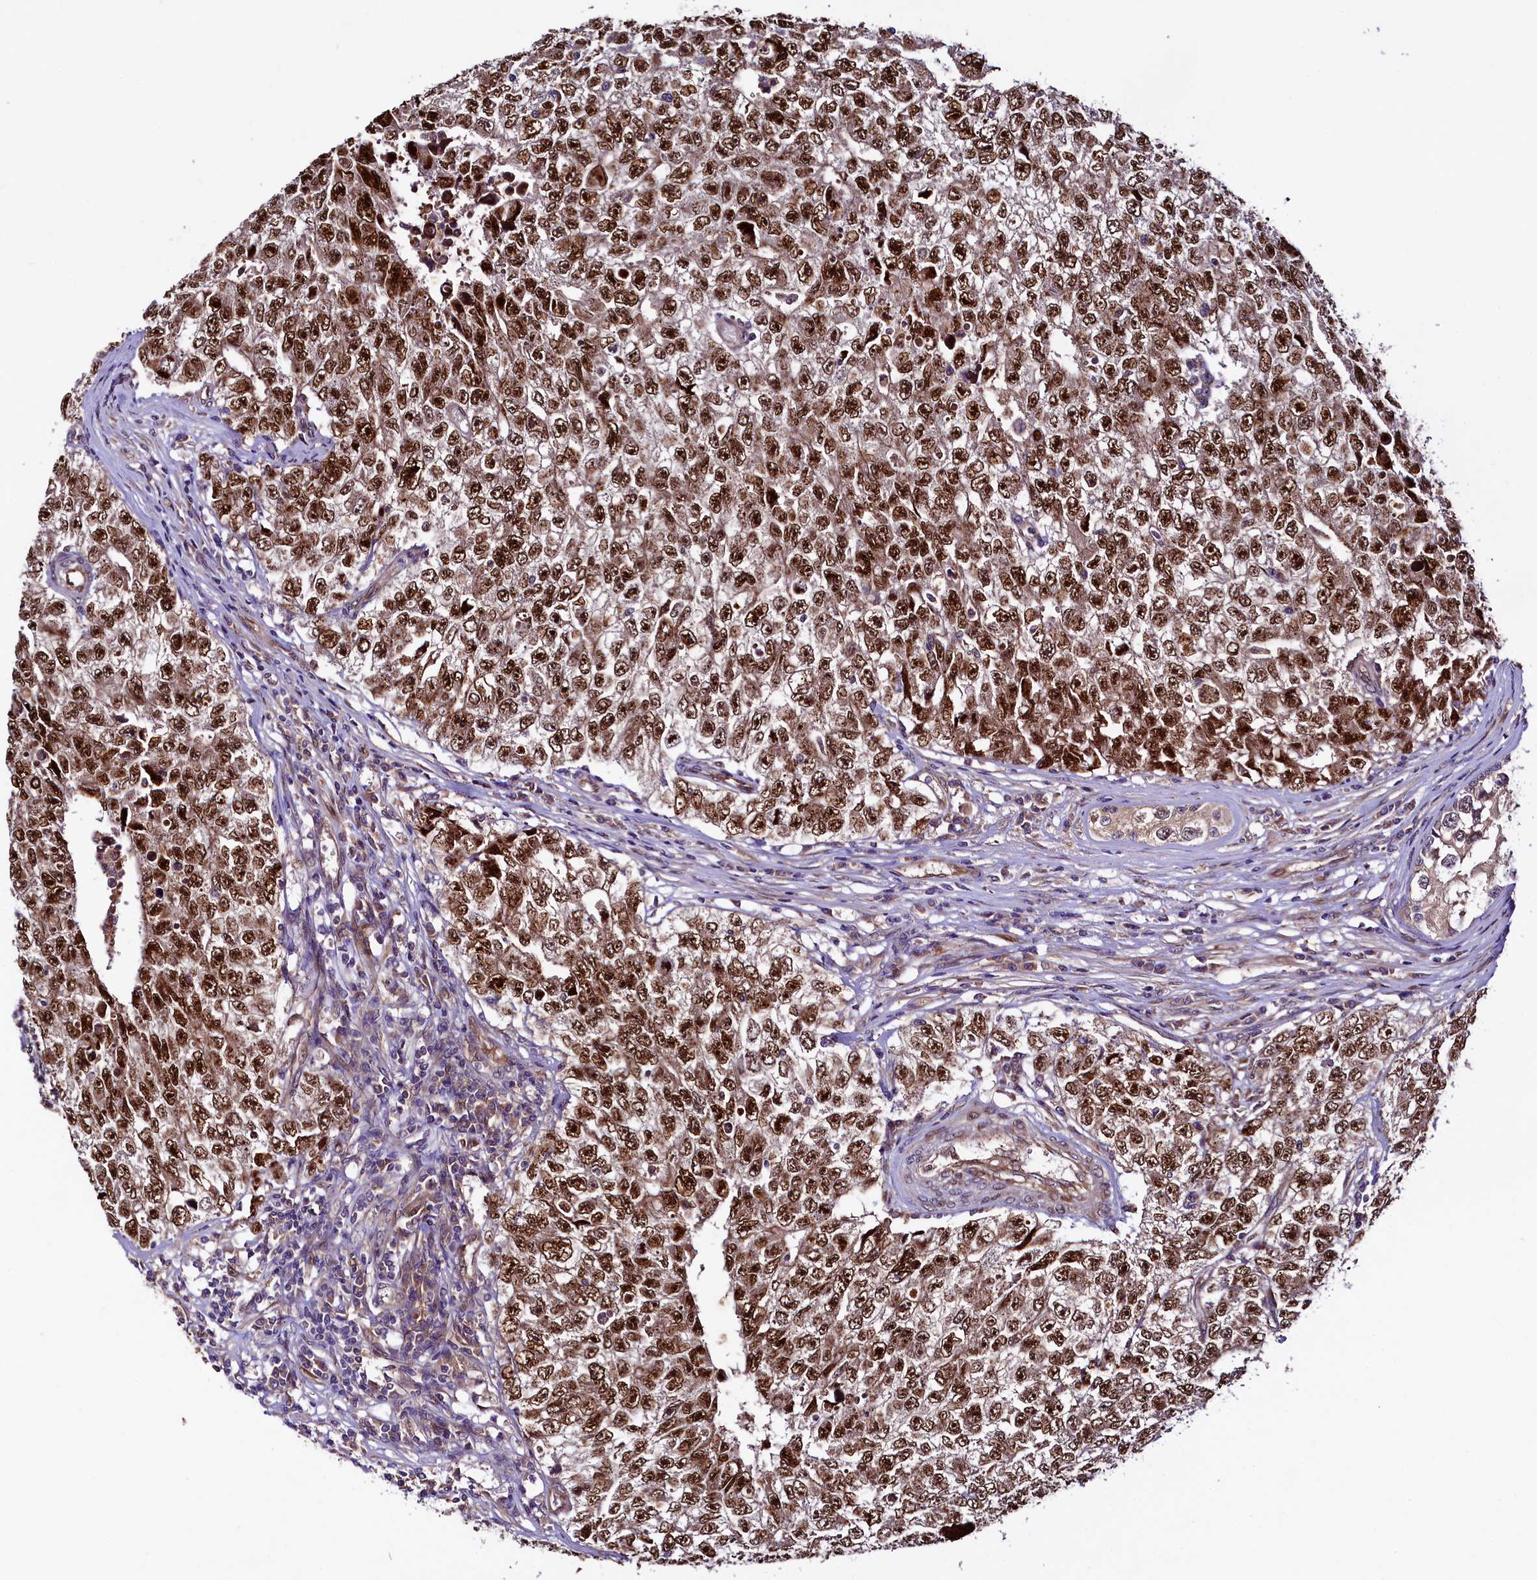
{"staining": {"intensity": "strong", "quantity": ">75%", "location": "nuclear"}, "tissue": "testis cancer", "cell_type": "Tumor cells", "image_type": "cancer", "snomed": [{"axis": "morphology", "description": "Carcinoma, Embryonal, NOS"}, {"axis": "topography", "description": "Testis"}], "caption": "A photomicrograph of testis cancer stained for a protein reveals strong nuclear brown staining in tumor cells.", "gene": "VPS35", "patient": {"sex": "male", "age": 17}}